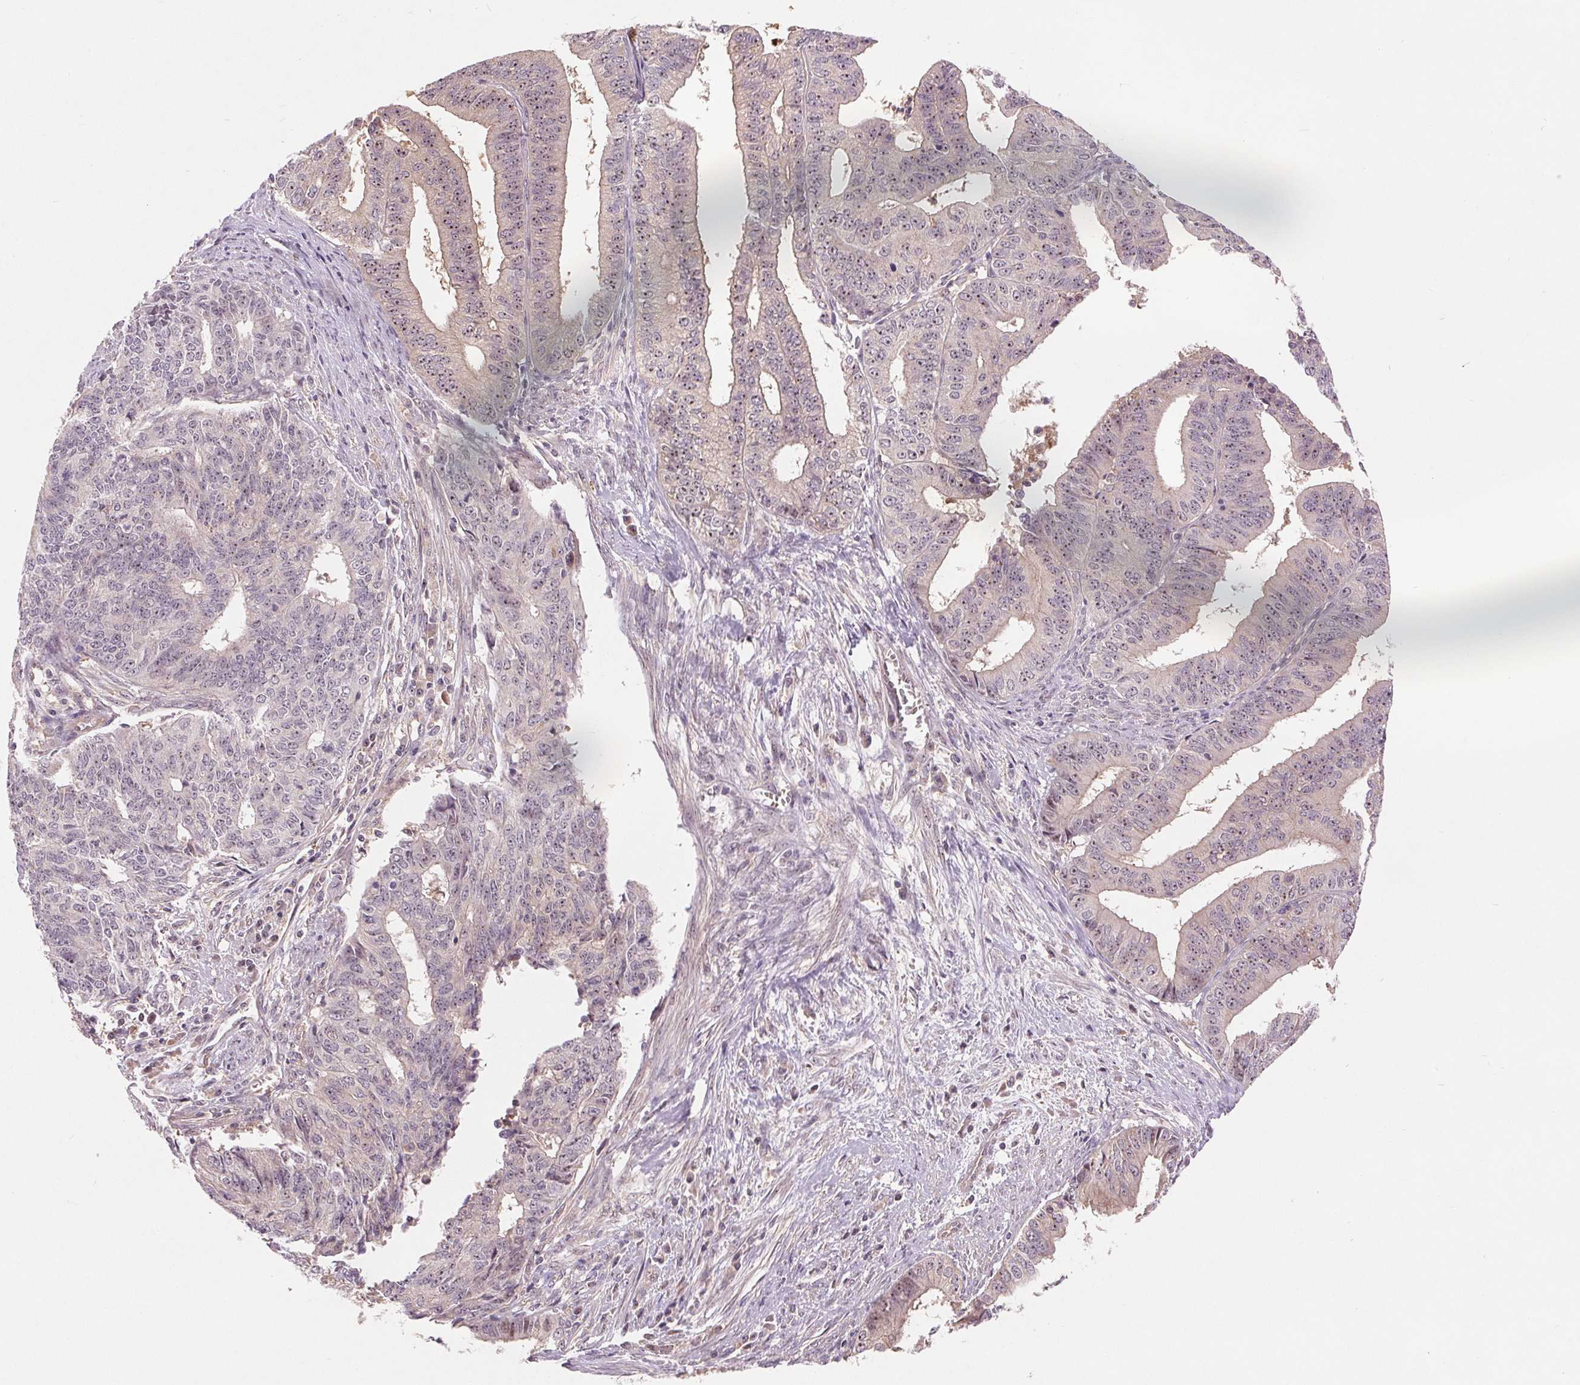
{"staining": {"intensity": "weak", "quantity": "<25%", "location": "cytoplasmic/membranous"}, "tissue": "endometrial cancer", "cell_type": "Tumor cells", "image_type": "cancer", "snomed": [{"axis": "morphology", "description": "Adenocarcinoma, NOS"}, {"axis": "topography", "description": "Endometrium"}], "caption": "Immunohistochemistry (IHC) of endometrial adenocarcinoma shows no positivity in tumor cells.", "gene": "RANBP3L", "patient": {"sex": "female", "age": 65}}